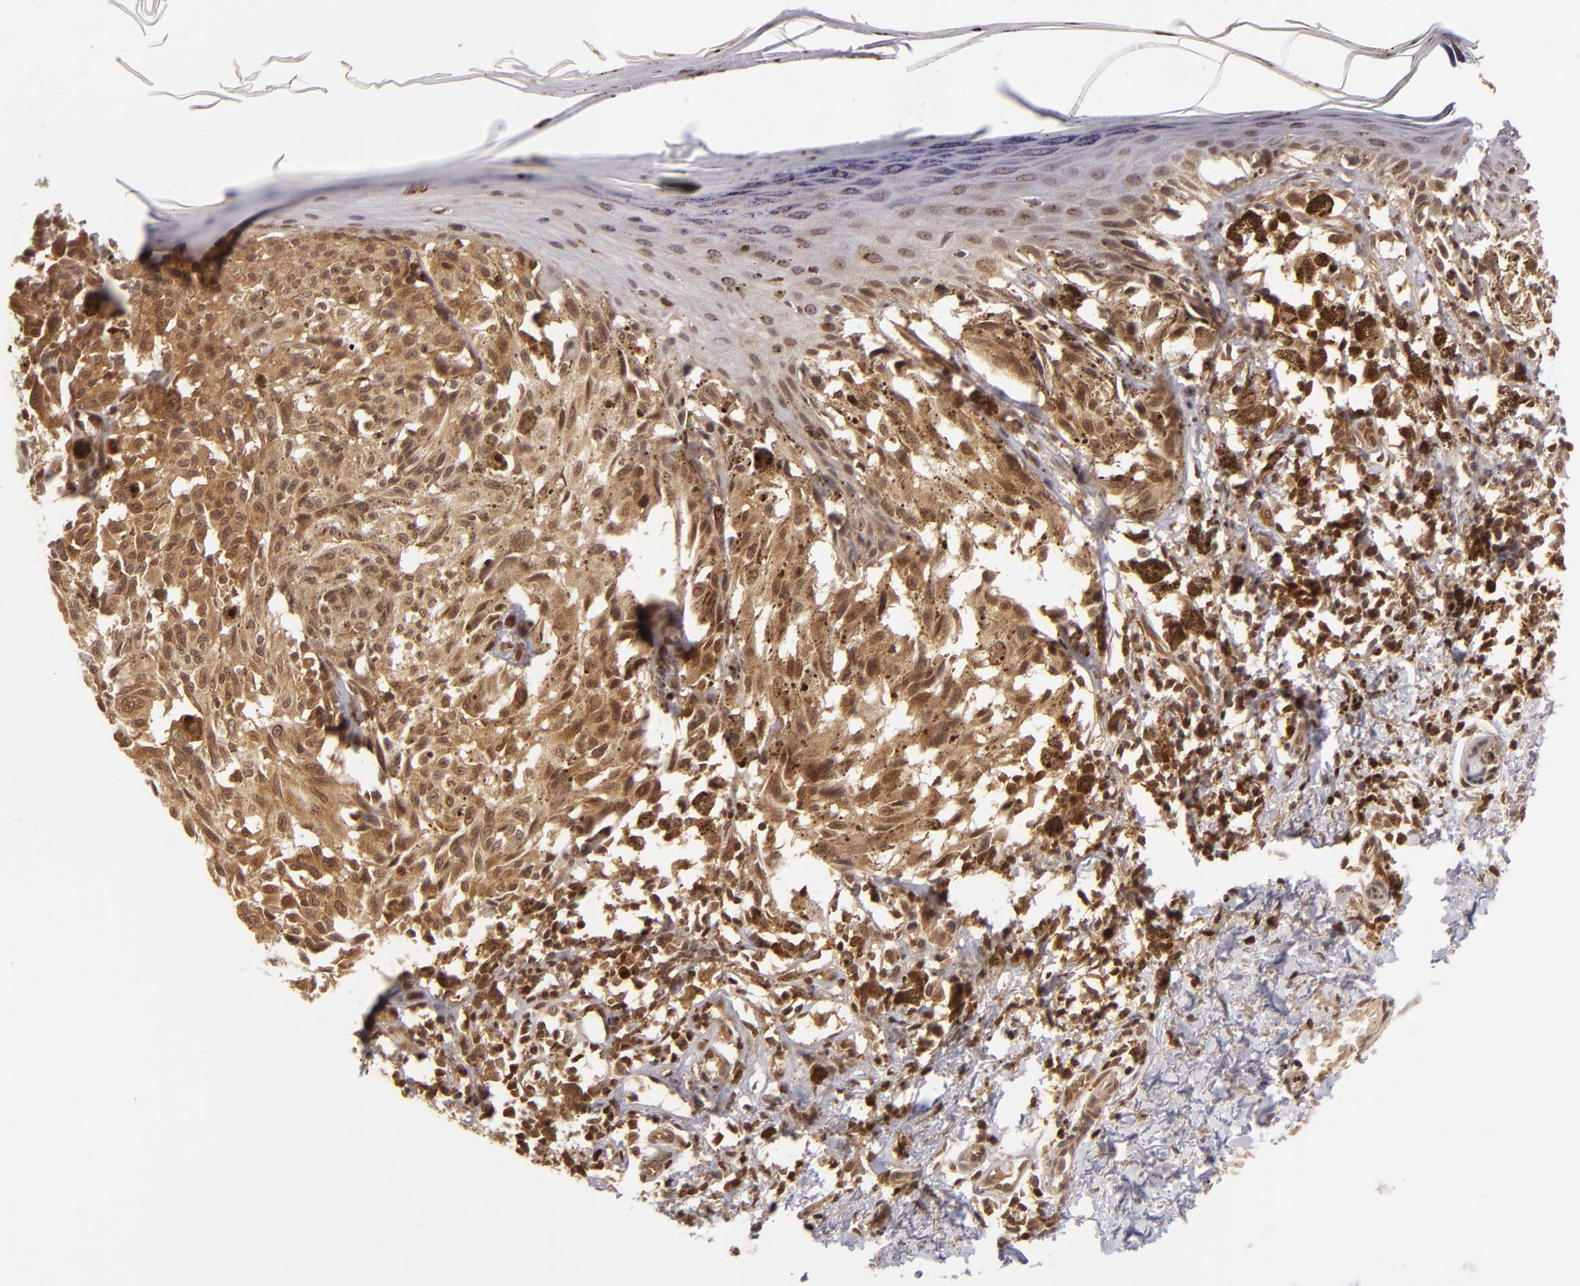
{"staining": {"intensity": "strong", "quantity": ">75%", "location": "cytoplasmic/membranous,nuclear"}, "tissue": "melanoma", "cell_type": "Tumor cells", "image_type": "cancer", "snomed": [{"axis": "morphology", "description": "Malignant melanoma, NOS"}, {"axis": "topography", "description": "Skin"}], "caption": "The image exhibits staining of melanoma, revealing strong cytoplasmic/membranous and nuclear protein staining (brown color) within tumor cells.", "gene": "ZBTB33", "patient": {"sex": "female", "age": 72}}